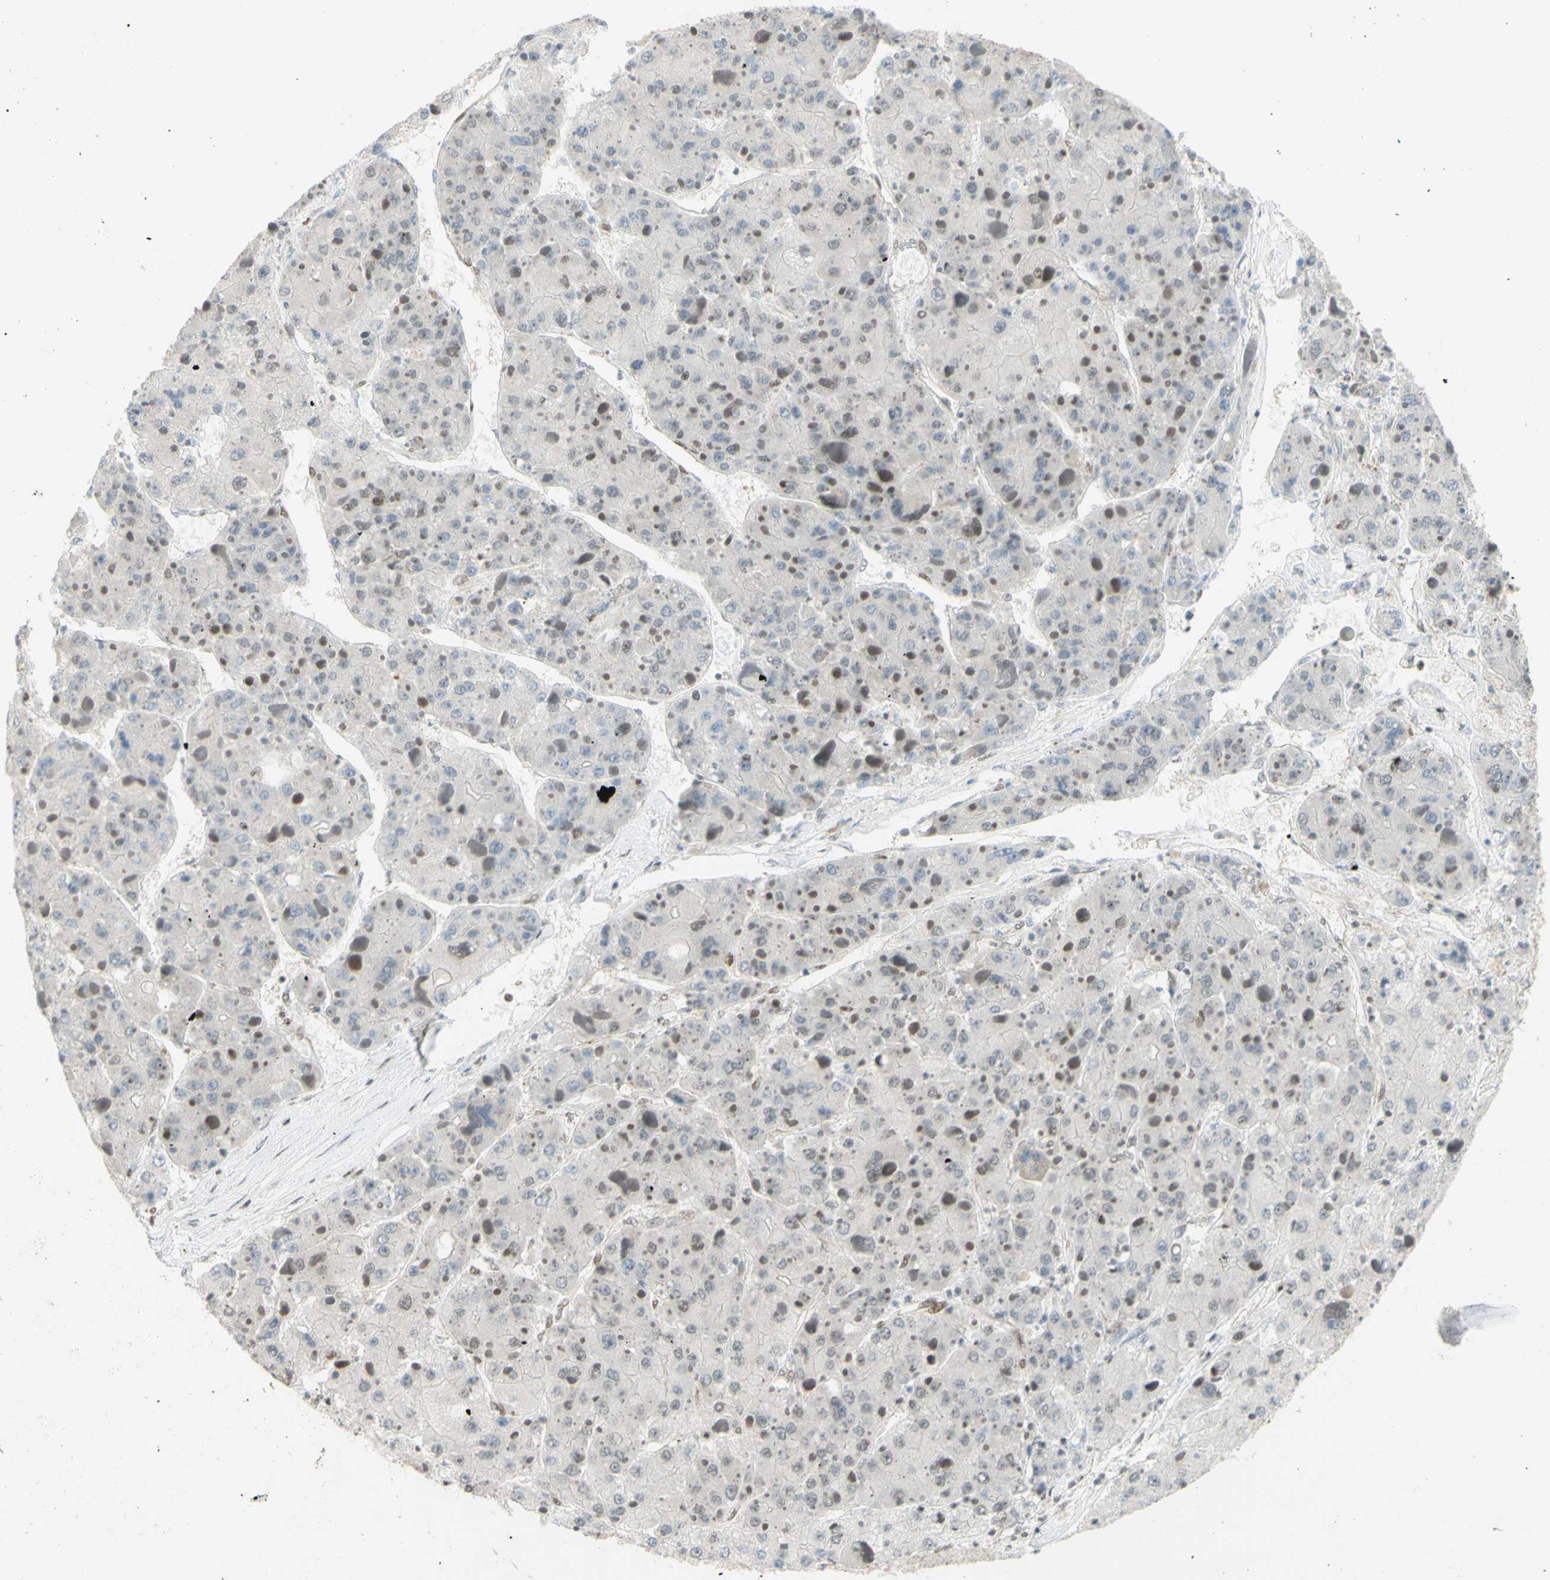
{"staining": {"intensity": "negative", "quantity": "none", "location": "none"}, "tissue": "liver cancer", "cell_type": "Tumor cells", "image_type": "cancer", "snomed": [{"axis": "morphology", "description": "Carcinoma, Hepatocellular, NOS"}, {"axis": "topography", "description": "Liver"}], "caption": "Immunohistochemistry (IHC) of human hepatocellular carcinoma (liver) demonstrates no positivity in tumor cells. (Brightfield microscopy of DAB (3,3'-diaminobenzidine) IHC at high magnification).", "gene": "ZMYM6", "patient": {"sex": "female", "age": 73}}